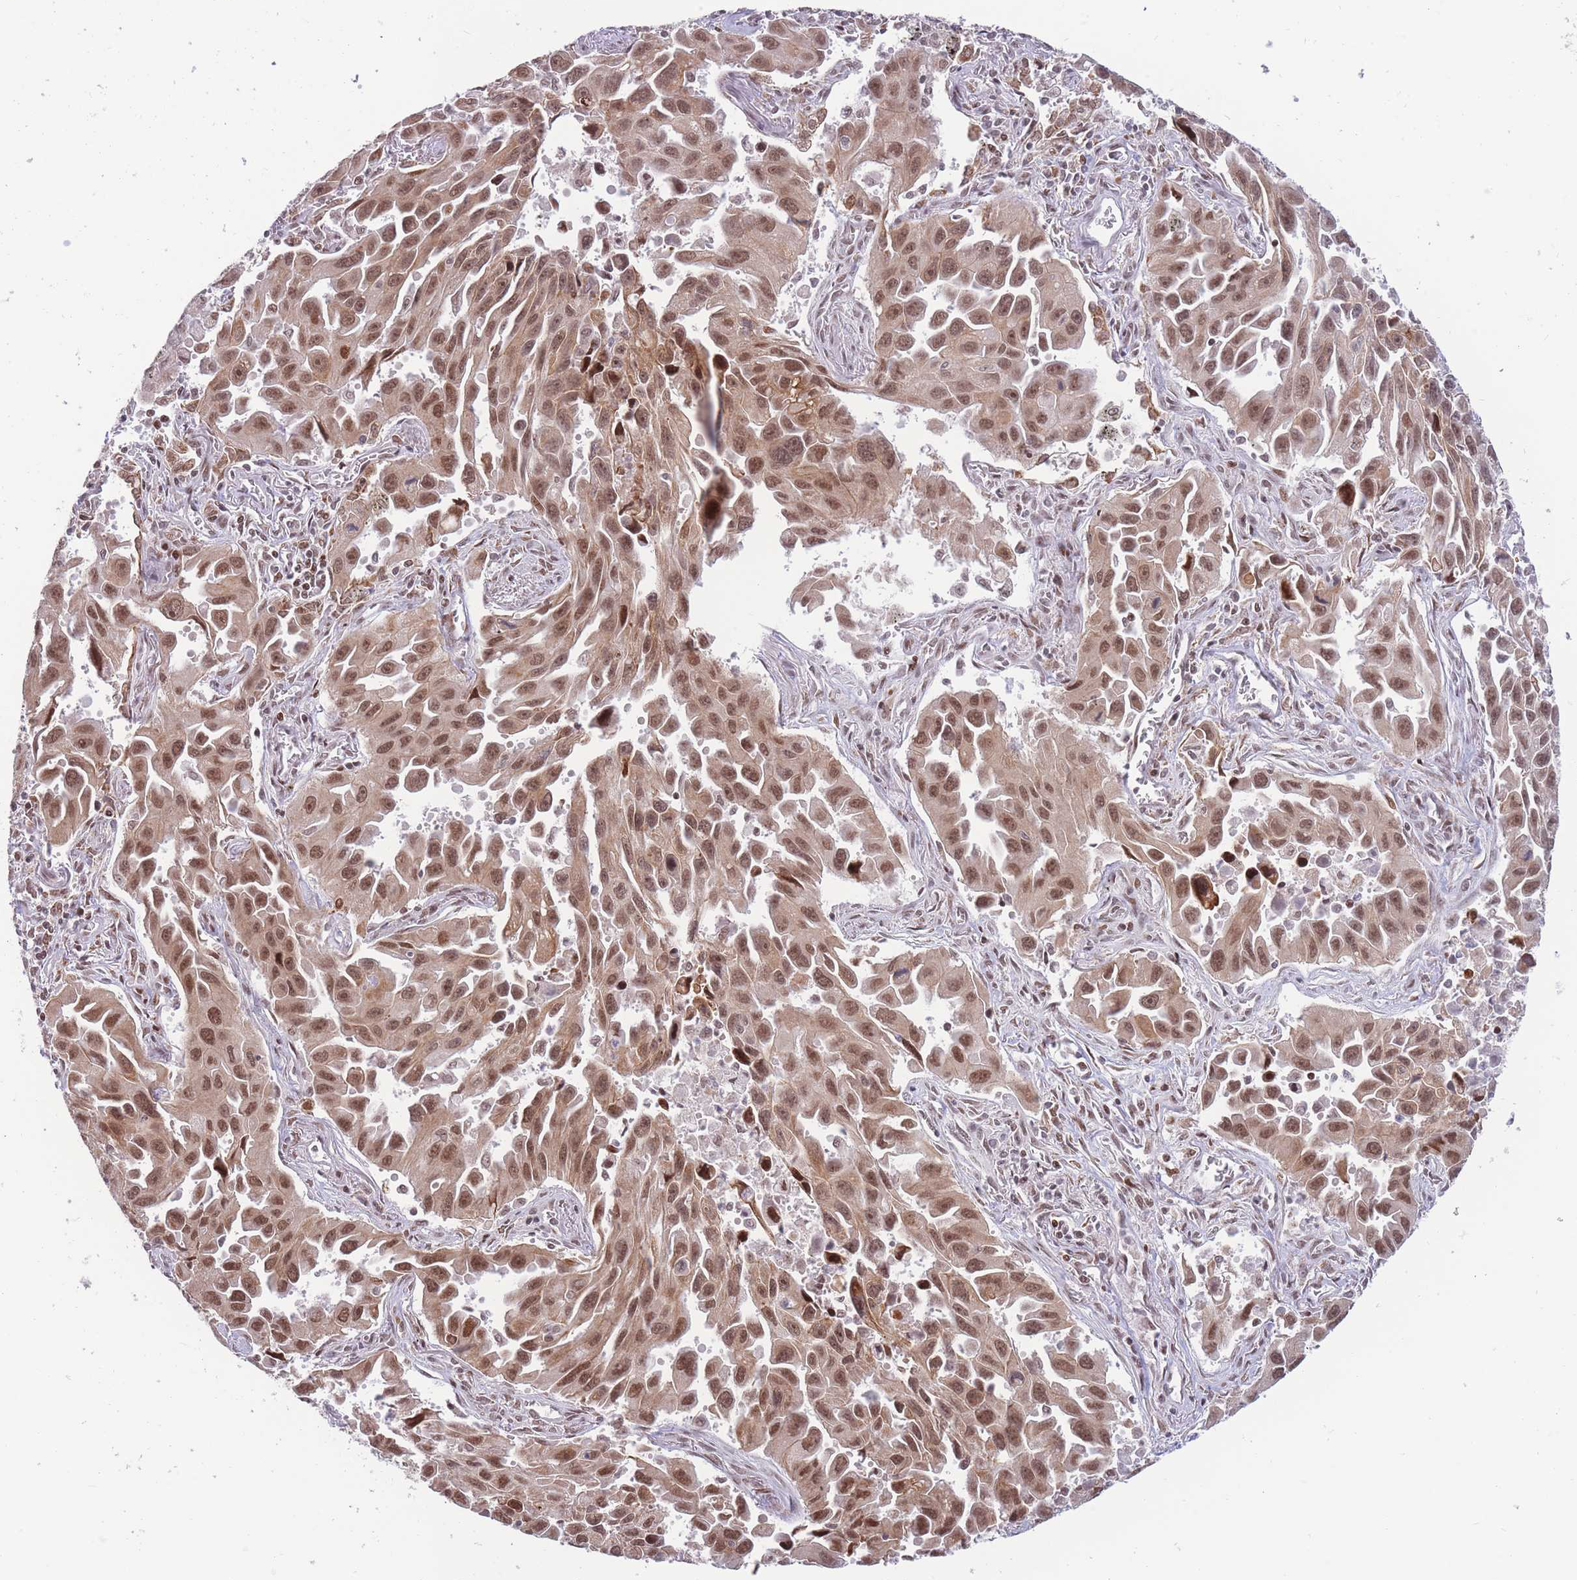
{"staining": {"intensity": "moderate", "quantity": ">75%", "location": "cytoplasmic/membranous,nuclear"}, "tissue": "lung cancer", "cell_type": "Tumor cells", "image_type": "cancer", "snomed": [{"axis": "morphology", "description": "Adenocarcinoma, NOS"}, {"axis": "topography", "description": "Lung"}], "caption": "This is a micrograph of immunohistochemistry staining of lung cancer, which shows moderate expression in the cytoplasmic/membranous and nuclear of tumor cells.", "gene": "TARBP2", "patient": {"sex": "male", "age": 66}}